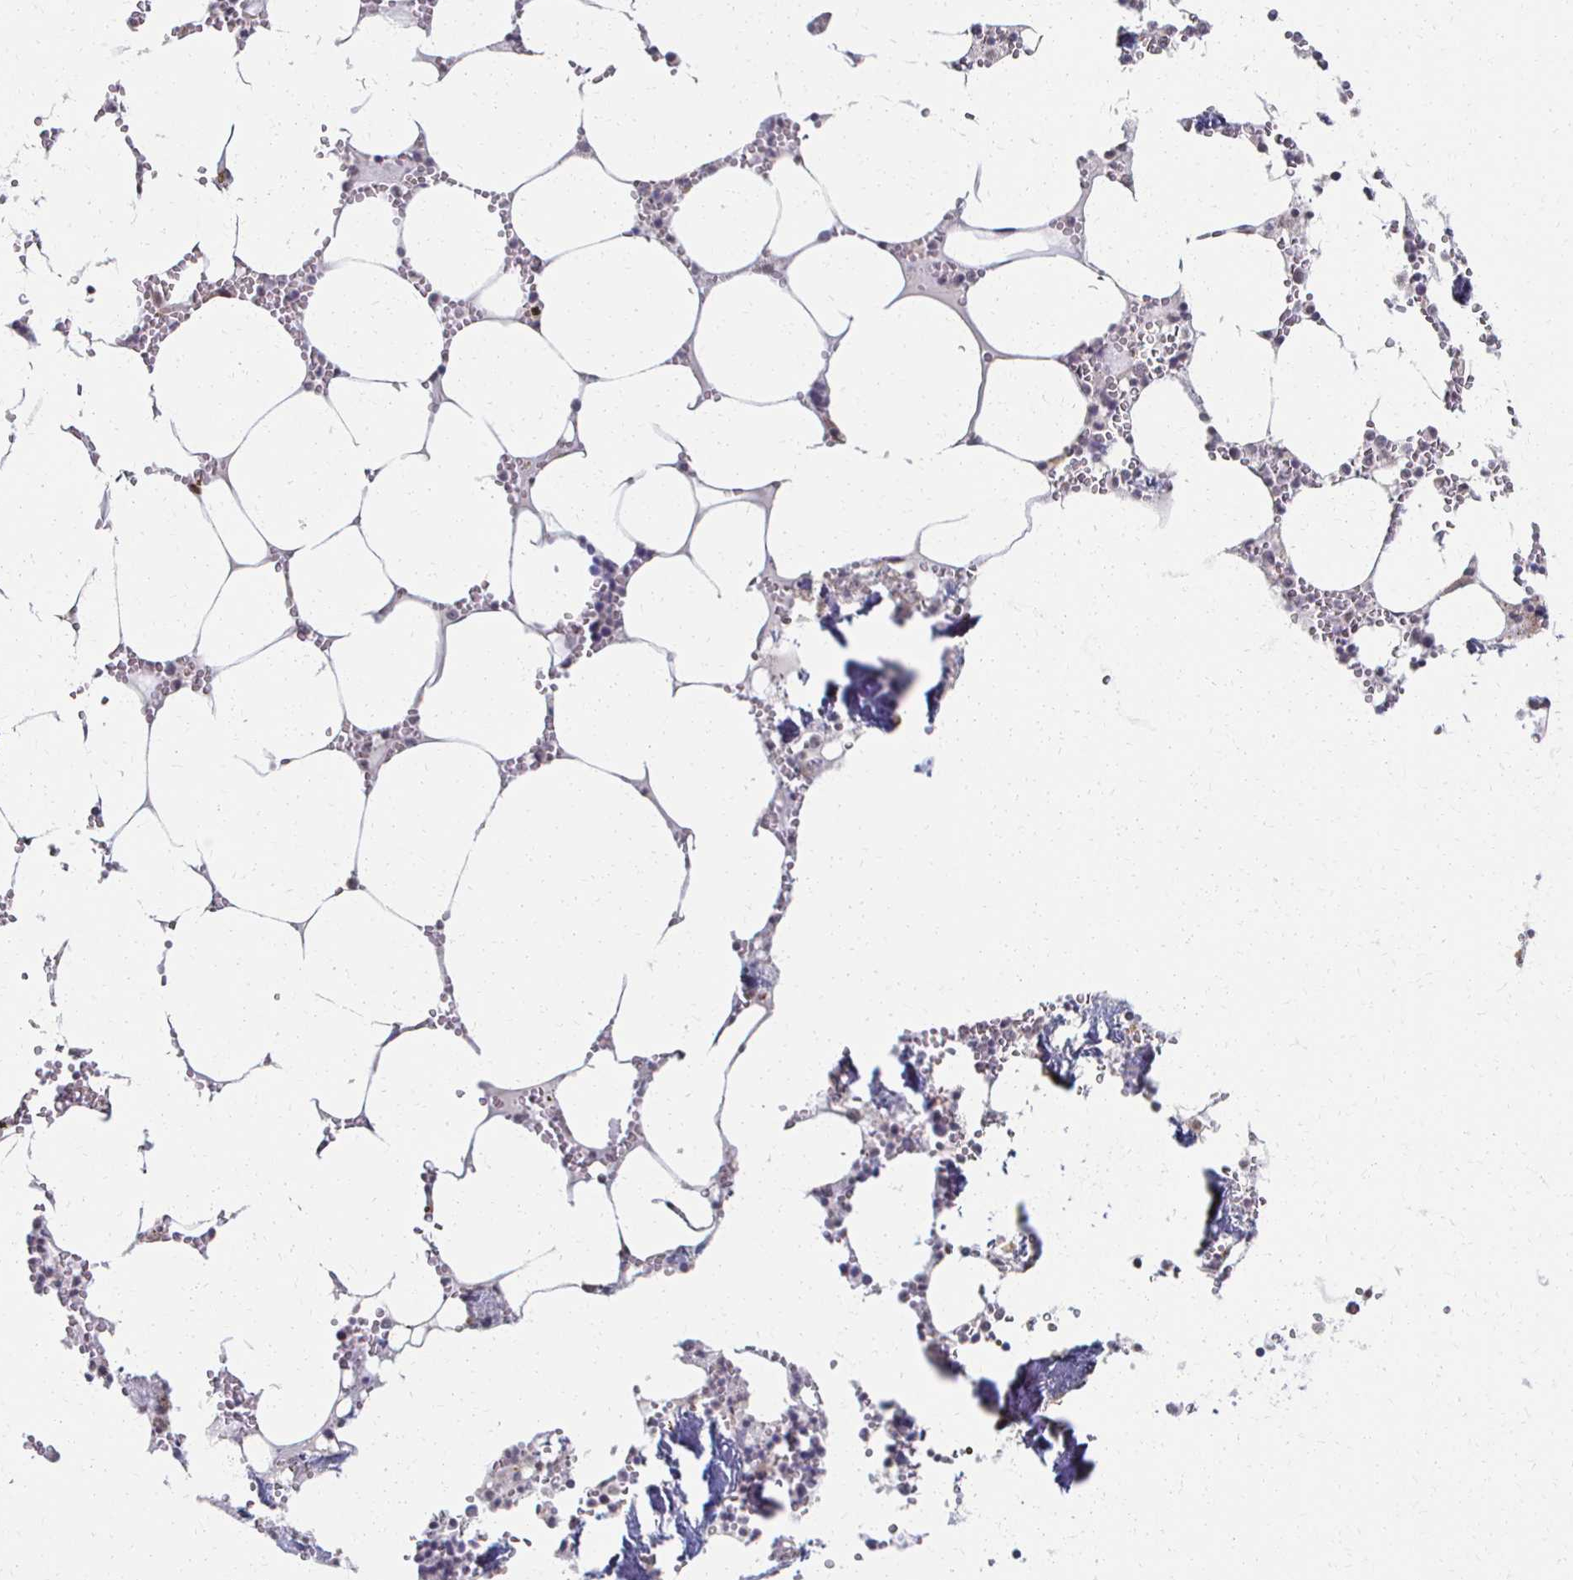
{"staining": {"intensity": "negative", "quantity": "none", "location": "none"}, "tissue": "bone marrow", "cell_type": "Hematopoietic cells", "image_type": "normal", "snomed": [{"axis": "morphology", "description": "Normal tissue, NOS"}, {"axis": "topography", "description": "Bone marrow"}], "caption": "Immunohistochemistry (IHC) micrograph of normal bone marrow stained for a protein (brown), which displays no expression in hematopoietic cells.", "gene": "DAB1", "patient": {"sex": "male", "age": 54}}